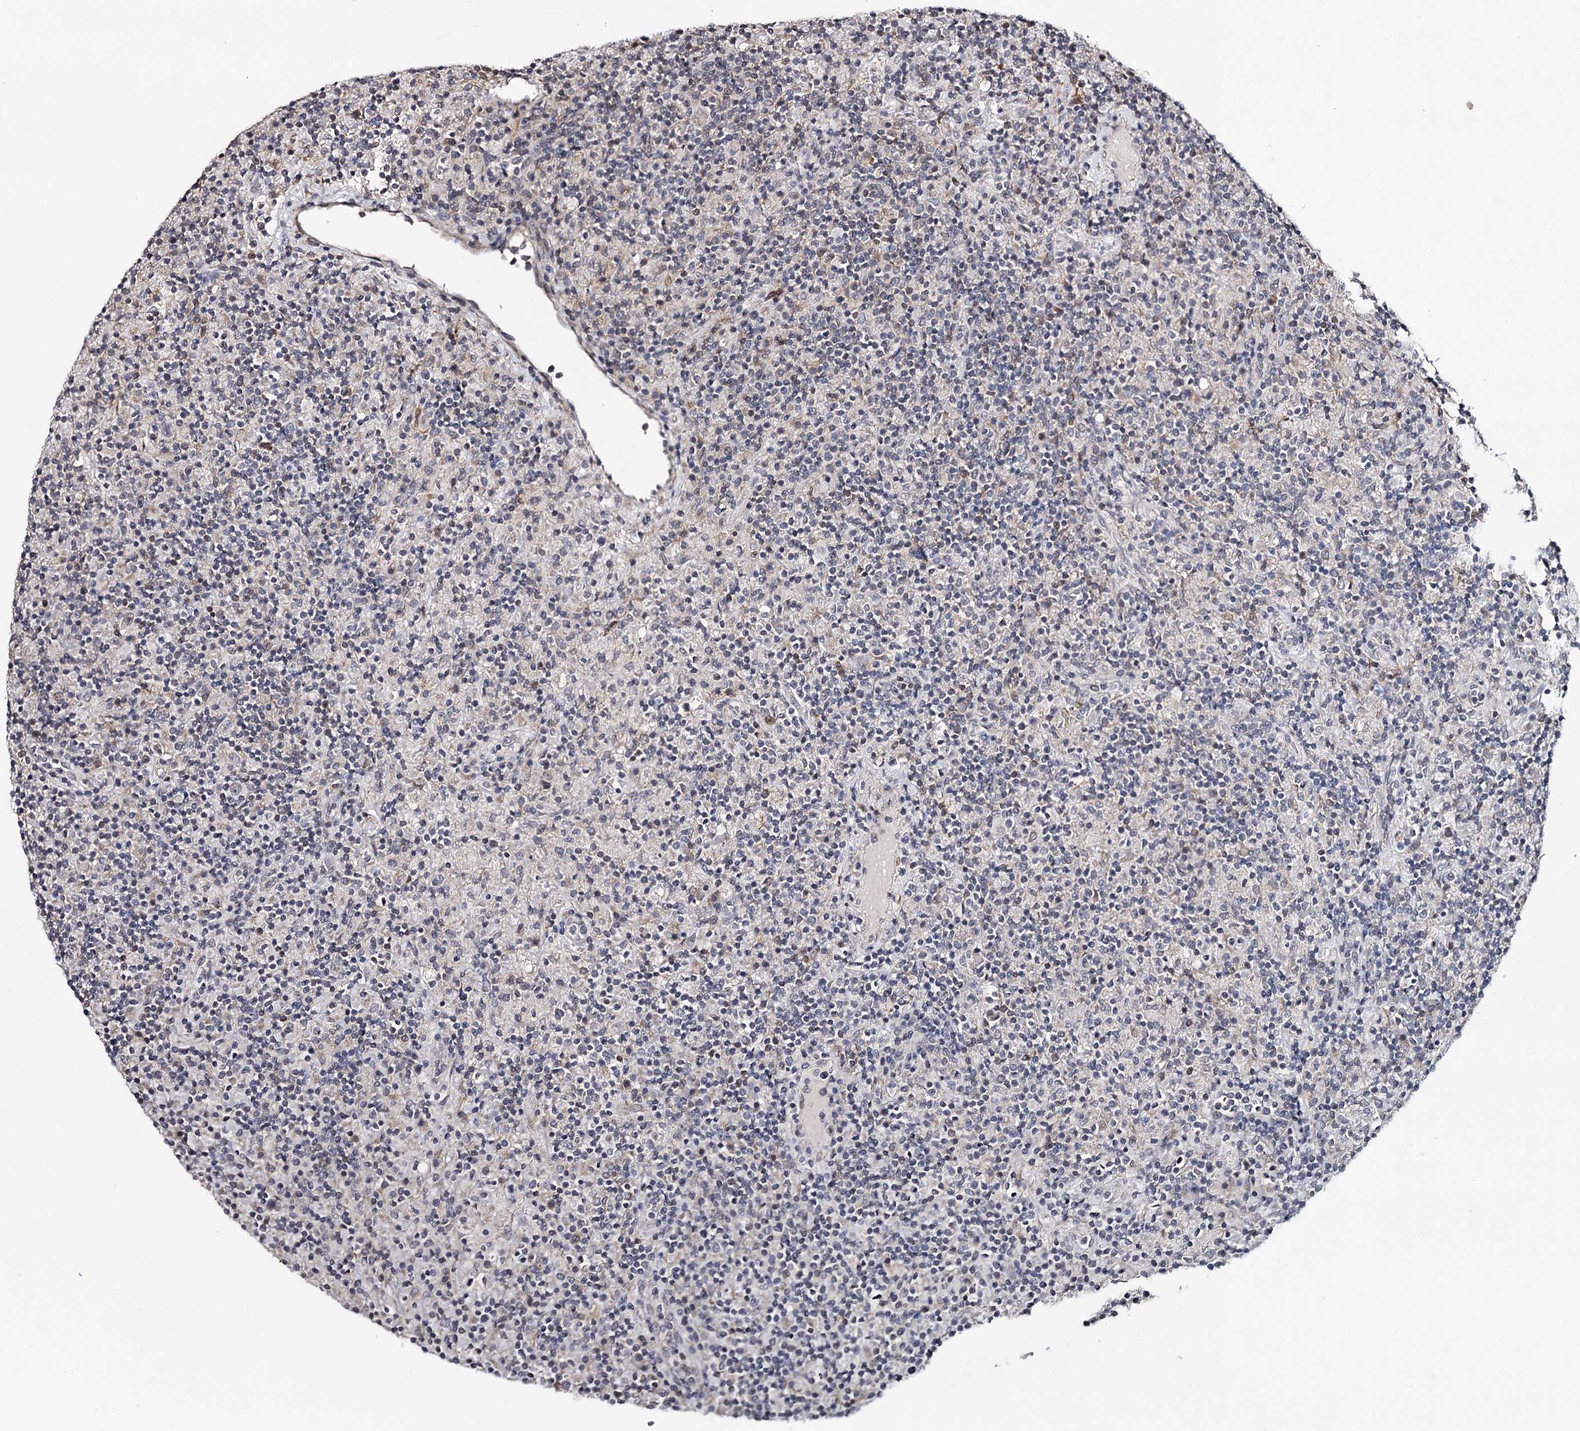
{"staining": {"intensity": "negative", "quantity": "none", "location": "none"}, "tissue": "lymphoma", "cell_type": "Tumor cells", "image_type": "cancer", "snomed": [{"axis": "morphology", "description": "Hodgkin's disease, NOS"}, {"axis": "topography", "description": "Lymph node"}], "caption": "Tumor cells are negative for brown protein staining in Hodgkin's disease.", "gene": "GTSF1", "patient": {"sex": "male", "age": 70}}